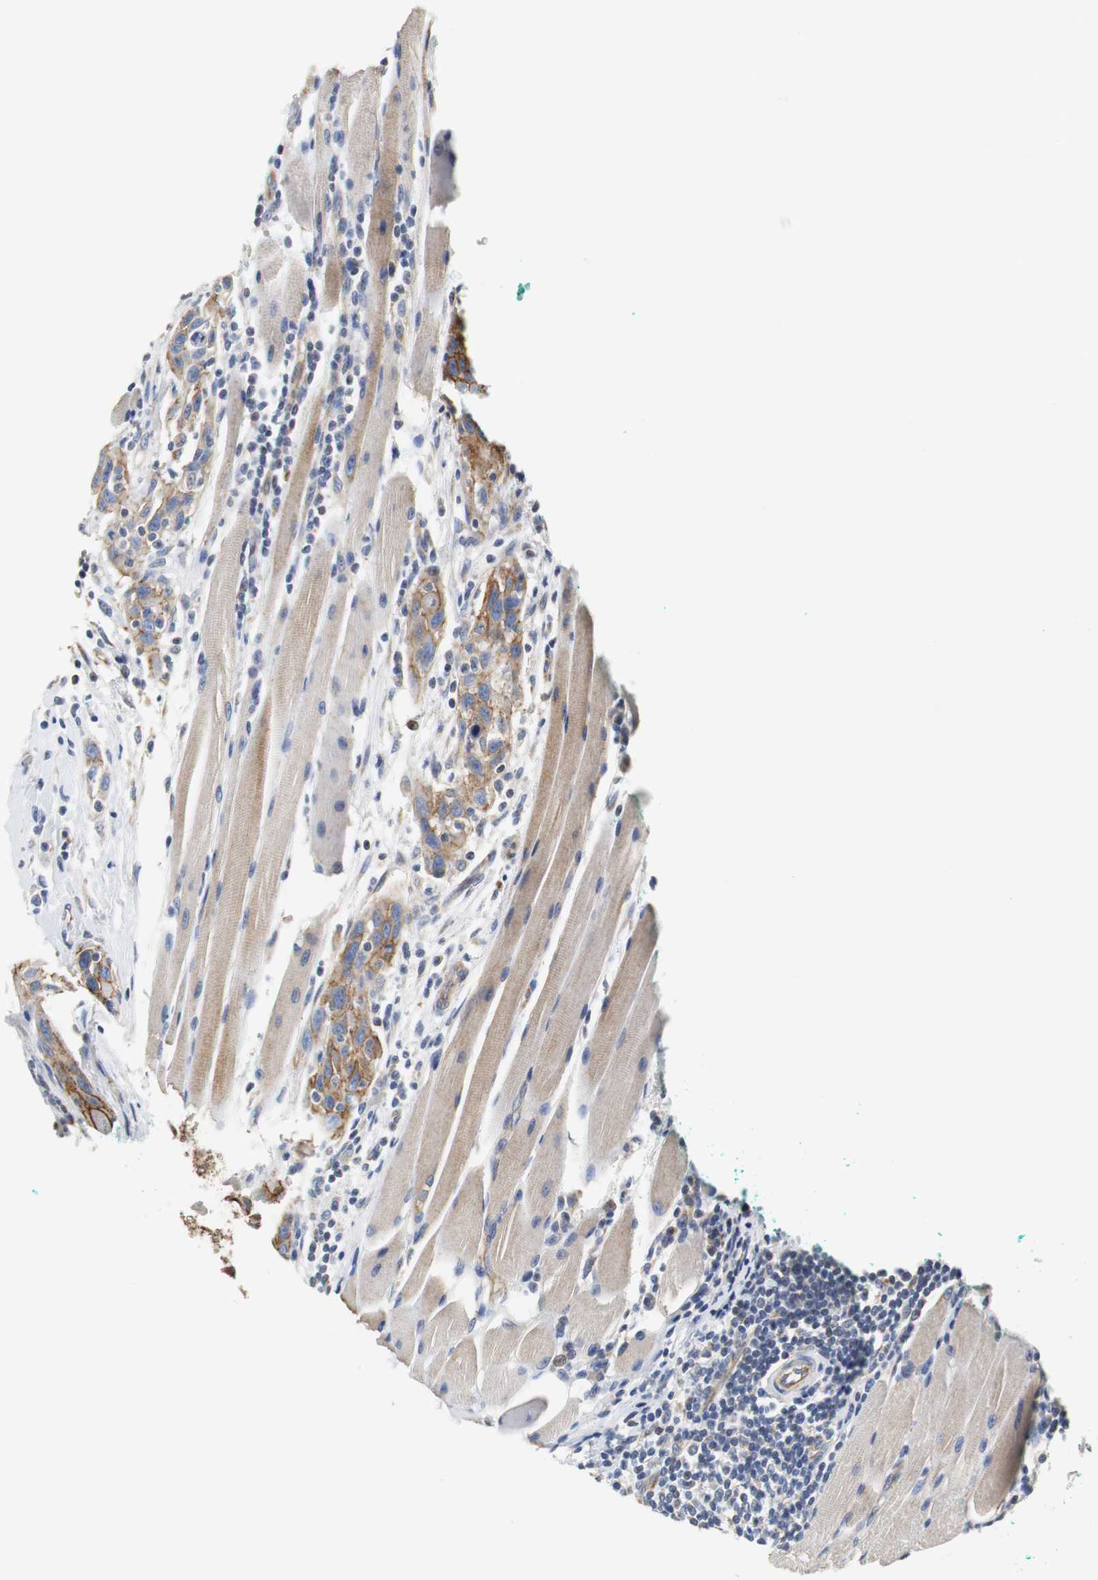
{"staining": {"intensity": "strong", "quantity": ">75%", "location": "cytoplasmic/membranous"}, "tissue": "head and neck cancer", "cell_type": "Tumor cells", "image_type": "cancer", "snomed": [{"axis": "morphology", "description": "Normal tissue, NOS"}, {"axis": "morphology", "description": "Squamous cell carcinoma, NOS"}, {"axis": "topography", "description": "Oral tissue"}, {"axis": "topography", "description": "Head-Neck"}], "caption": "Head and neck cancer (squamous cell carcinoma) stained with a brown dye exhibits strong cytoplasmic/membranous positive staining in approximately >75% of tumor cells.", "gene": "PCK1", "patient": {"sex": "female", "age": 50}}